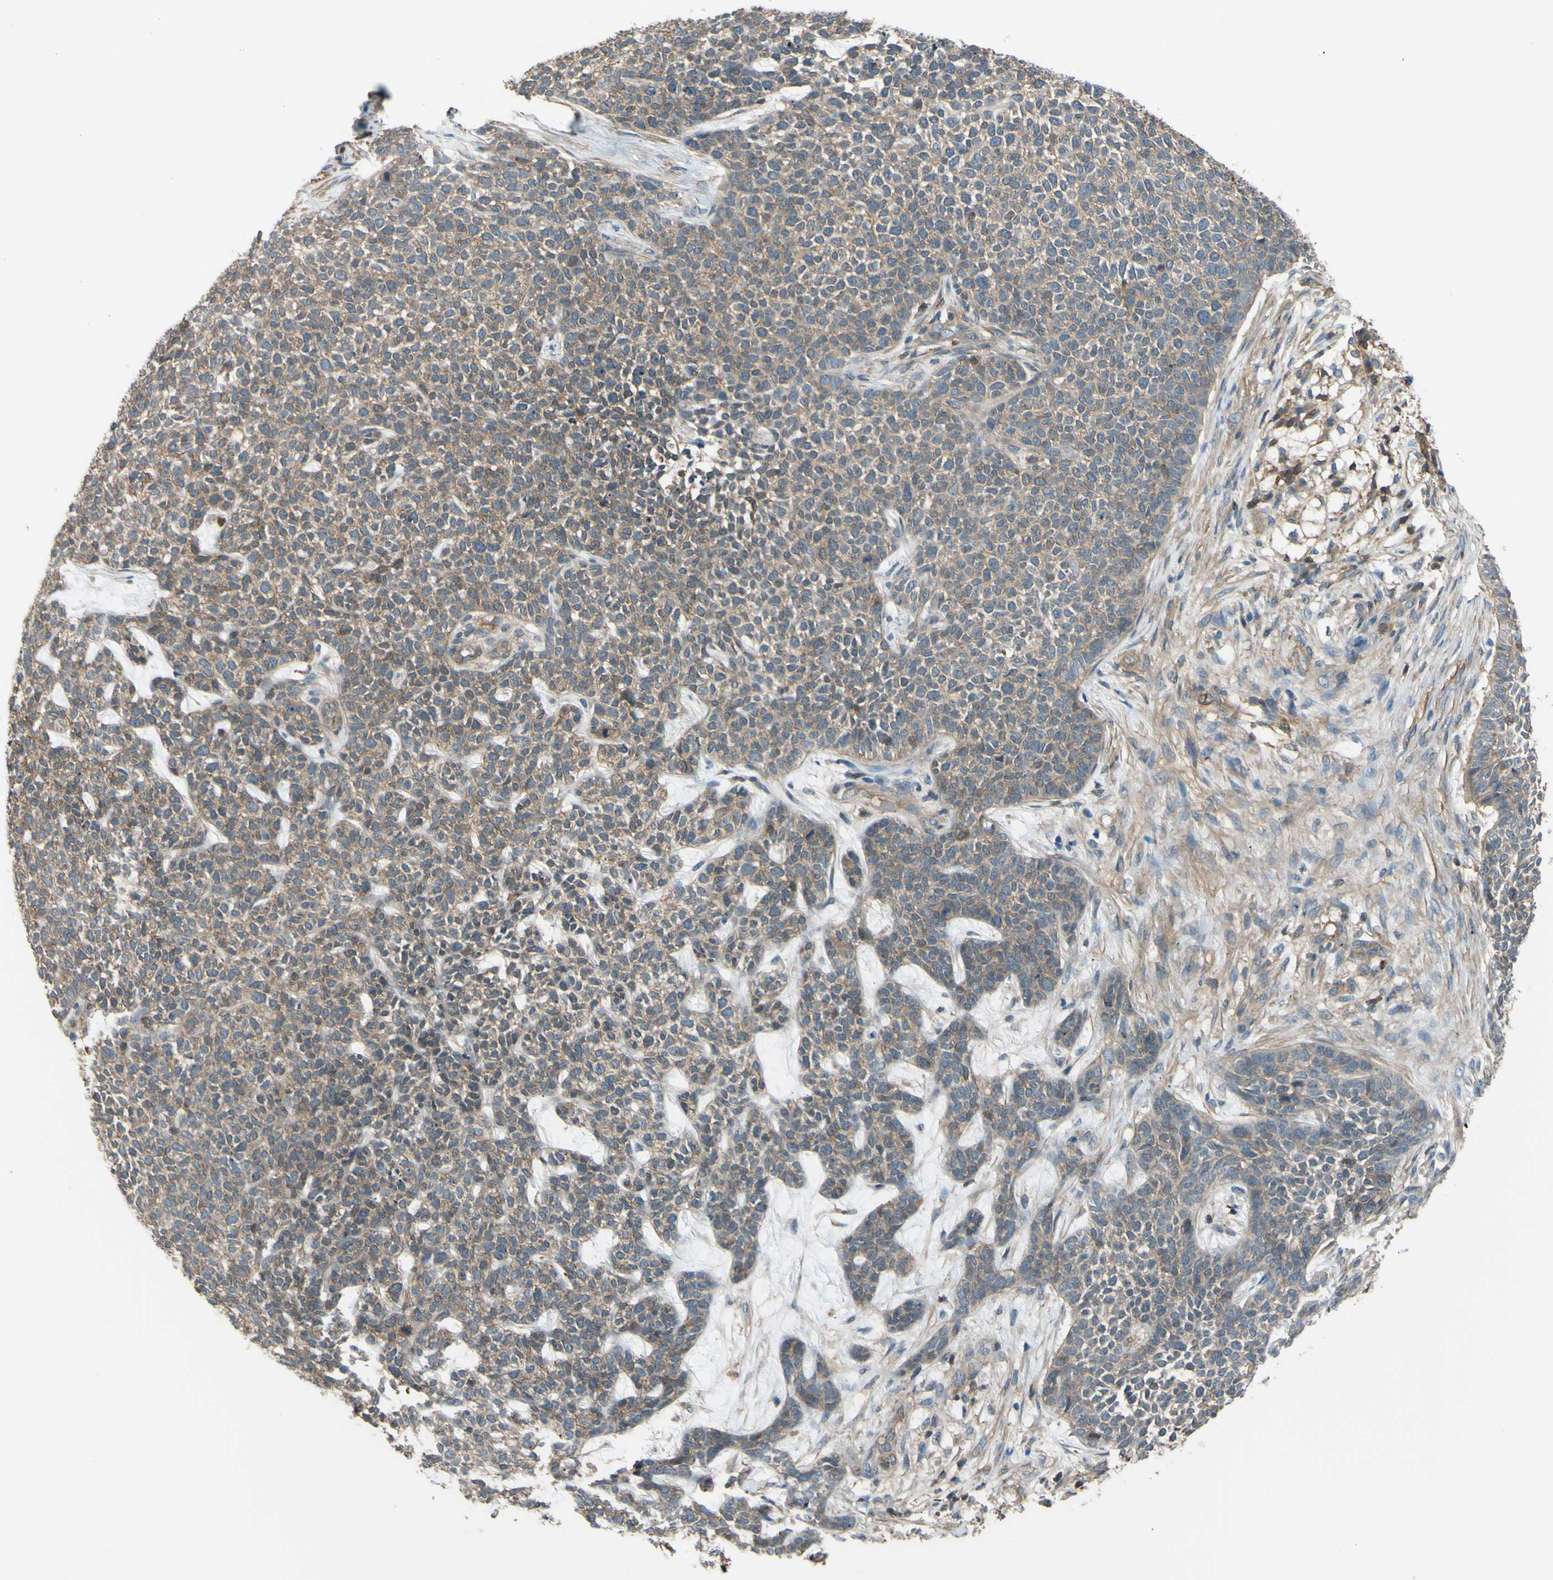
{"staining": {"intensity": "weak", "quantity": ">75%", "location": "cytoplasmic/membranous"}, "tissue": "skin cancer", "cell_type": "Tumor cells", "image_type": "cancer", "snomed": [{"axis": "morphology", "description": "Basal cell carcinoma"}, {"axis": "topography", "description": "Skin"}], "caption": "Tumor cells display weak cytoplasmic/membranous positivity in about >75% of cells in skin cancer (basal cell carcinoma). Immunohistochemistry (ihc) stains the protein of interest in brown and the nuclei are stained blue.", "gene": "ADD3", "patient": {"sex": "female", "age": 84}}